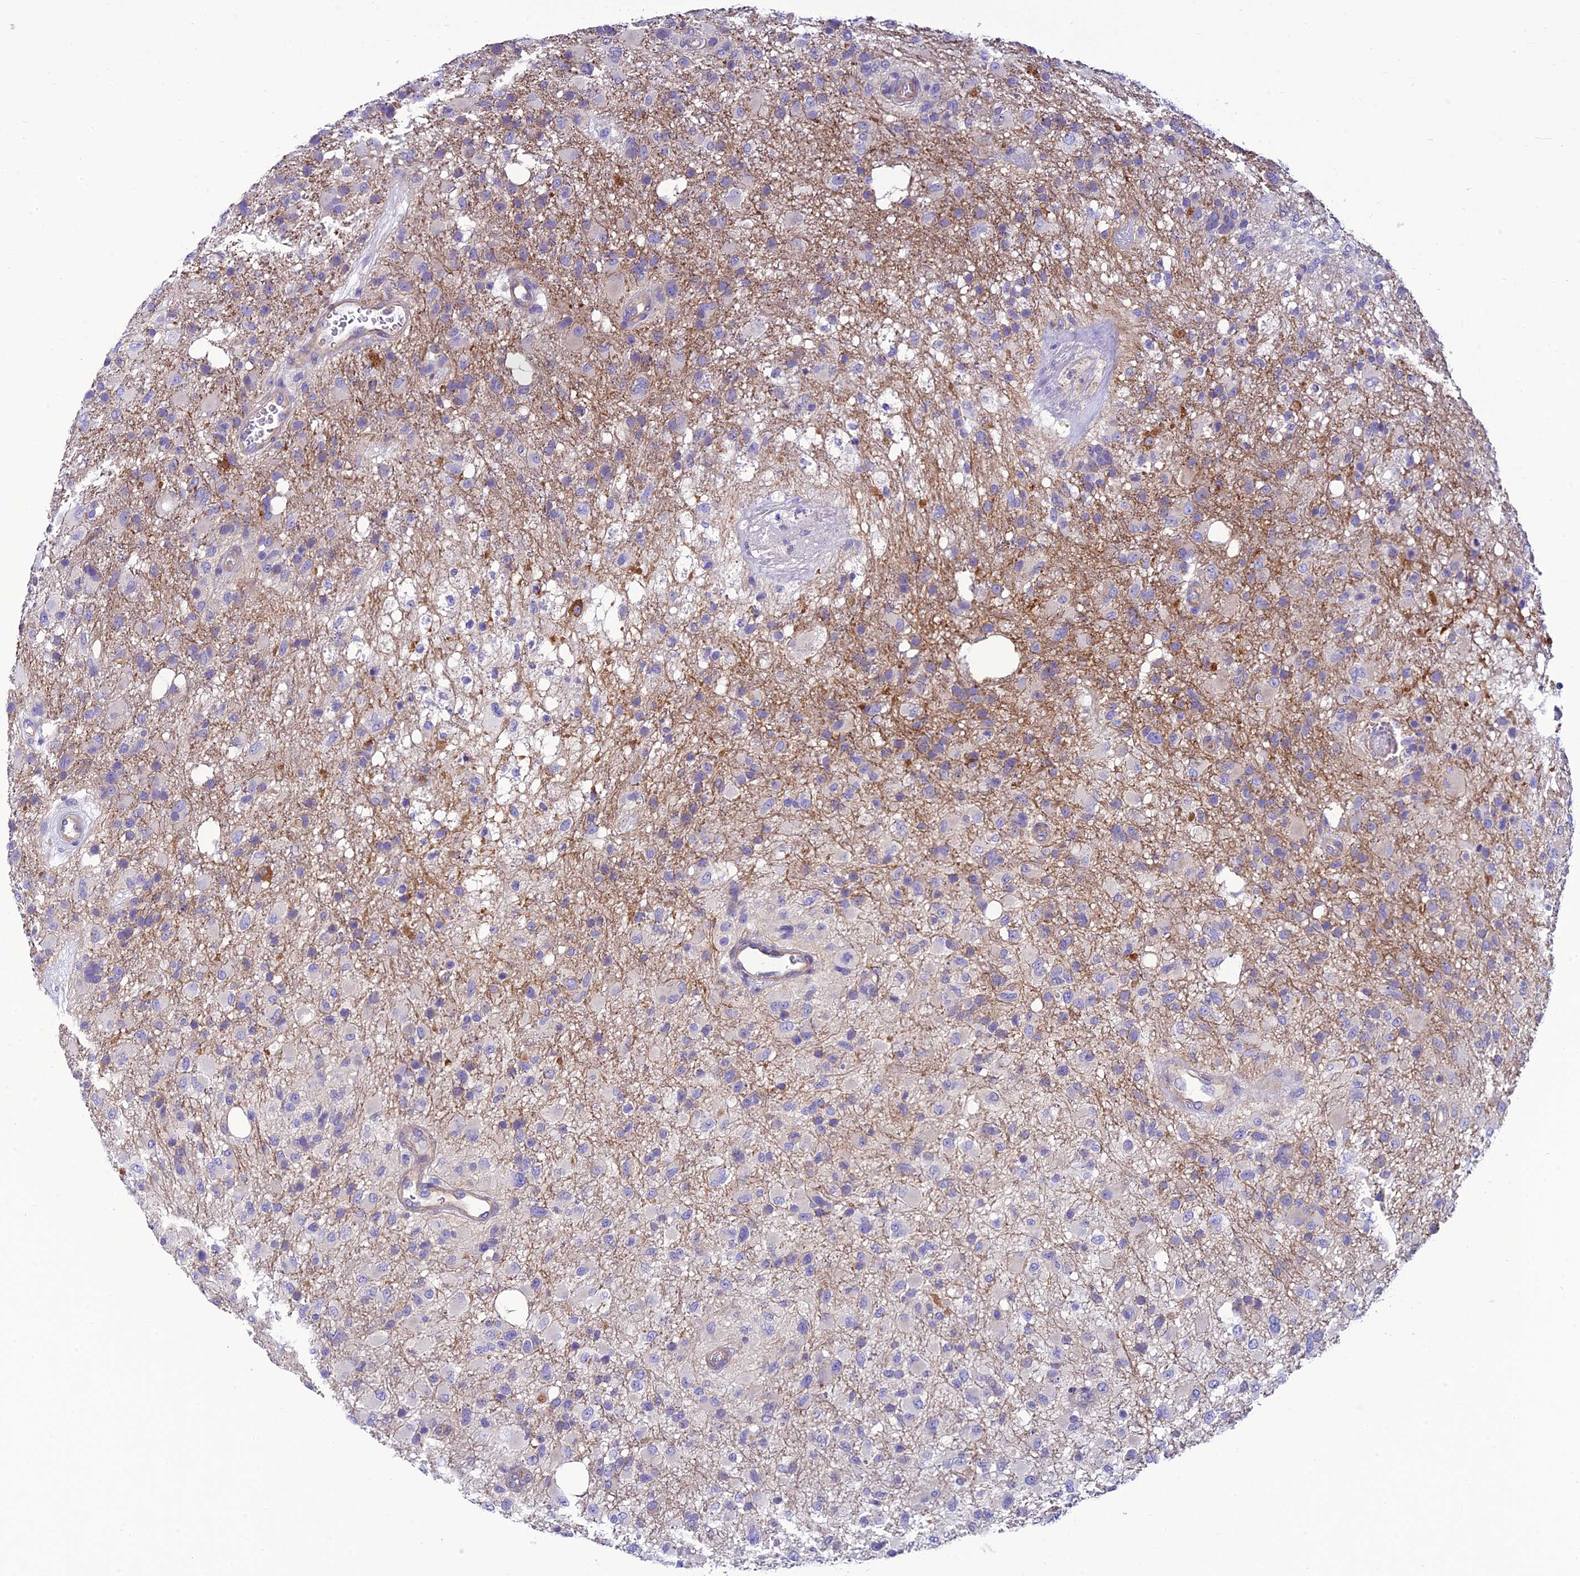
{"staining": {"intensity": "negative", "quantity": "none", "location": "none"}, "tissue": "glioma", "cell_type": "Tumor cells", "image_type": "cancer", "snomed": [{"axis": "morphology", "description": "Glioma, malignant, High grade"}, {"axis": "topography", "description": "Brain"}], "caption": "High power microscopy image of an immunohistochemistry (IHC) photomicrograph of malignant high-grade glioma, revealing no significant staining in tumor cells.", "gene": "PPFIA3", "patient": {"sex": "female", "age": 74}}